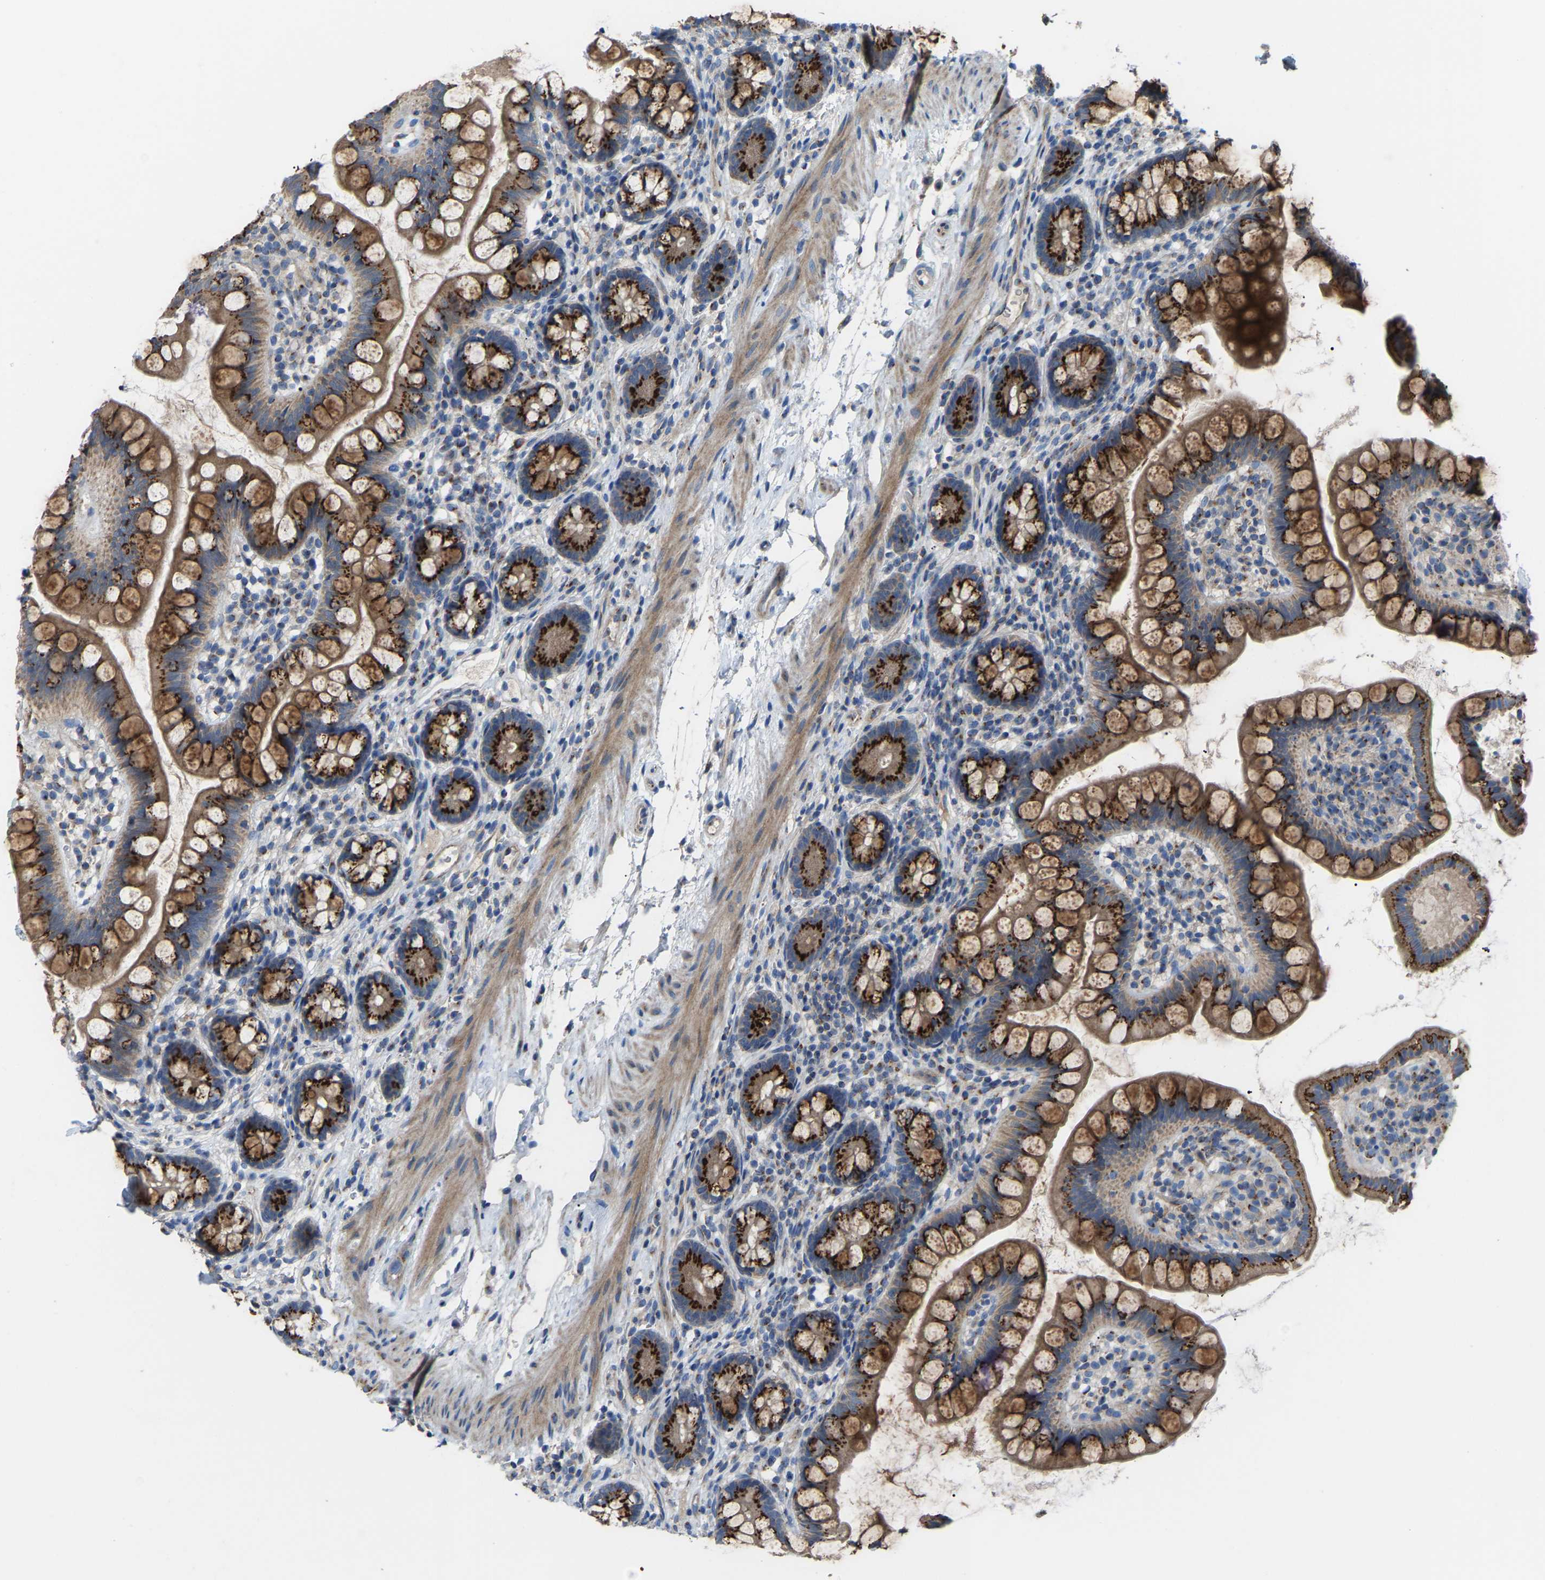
{"staining": {"intensity": "strong", "quantity": ">75%", "location": "cytoplasmic/membranous"}, "tissue": "small intestine", "cell_type": "Glandular cells", "image_type": "normal", "snomed": [{"axis": "morphology", "description": "Normal tissue, NOS"}, {"axis": "topography", "description": "Small intestine"}], "caption": "Protein staining of normal small intestine reveals strong cytoplasmic/membranous positivity in approximately >75% of glandular cells. Nuclei are stained in blue.", "gene": "CANT1", "patient": {"sex": "female", "age": 84}}